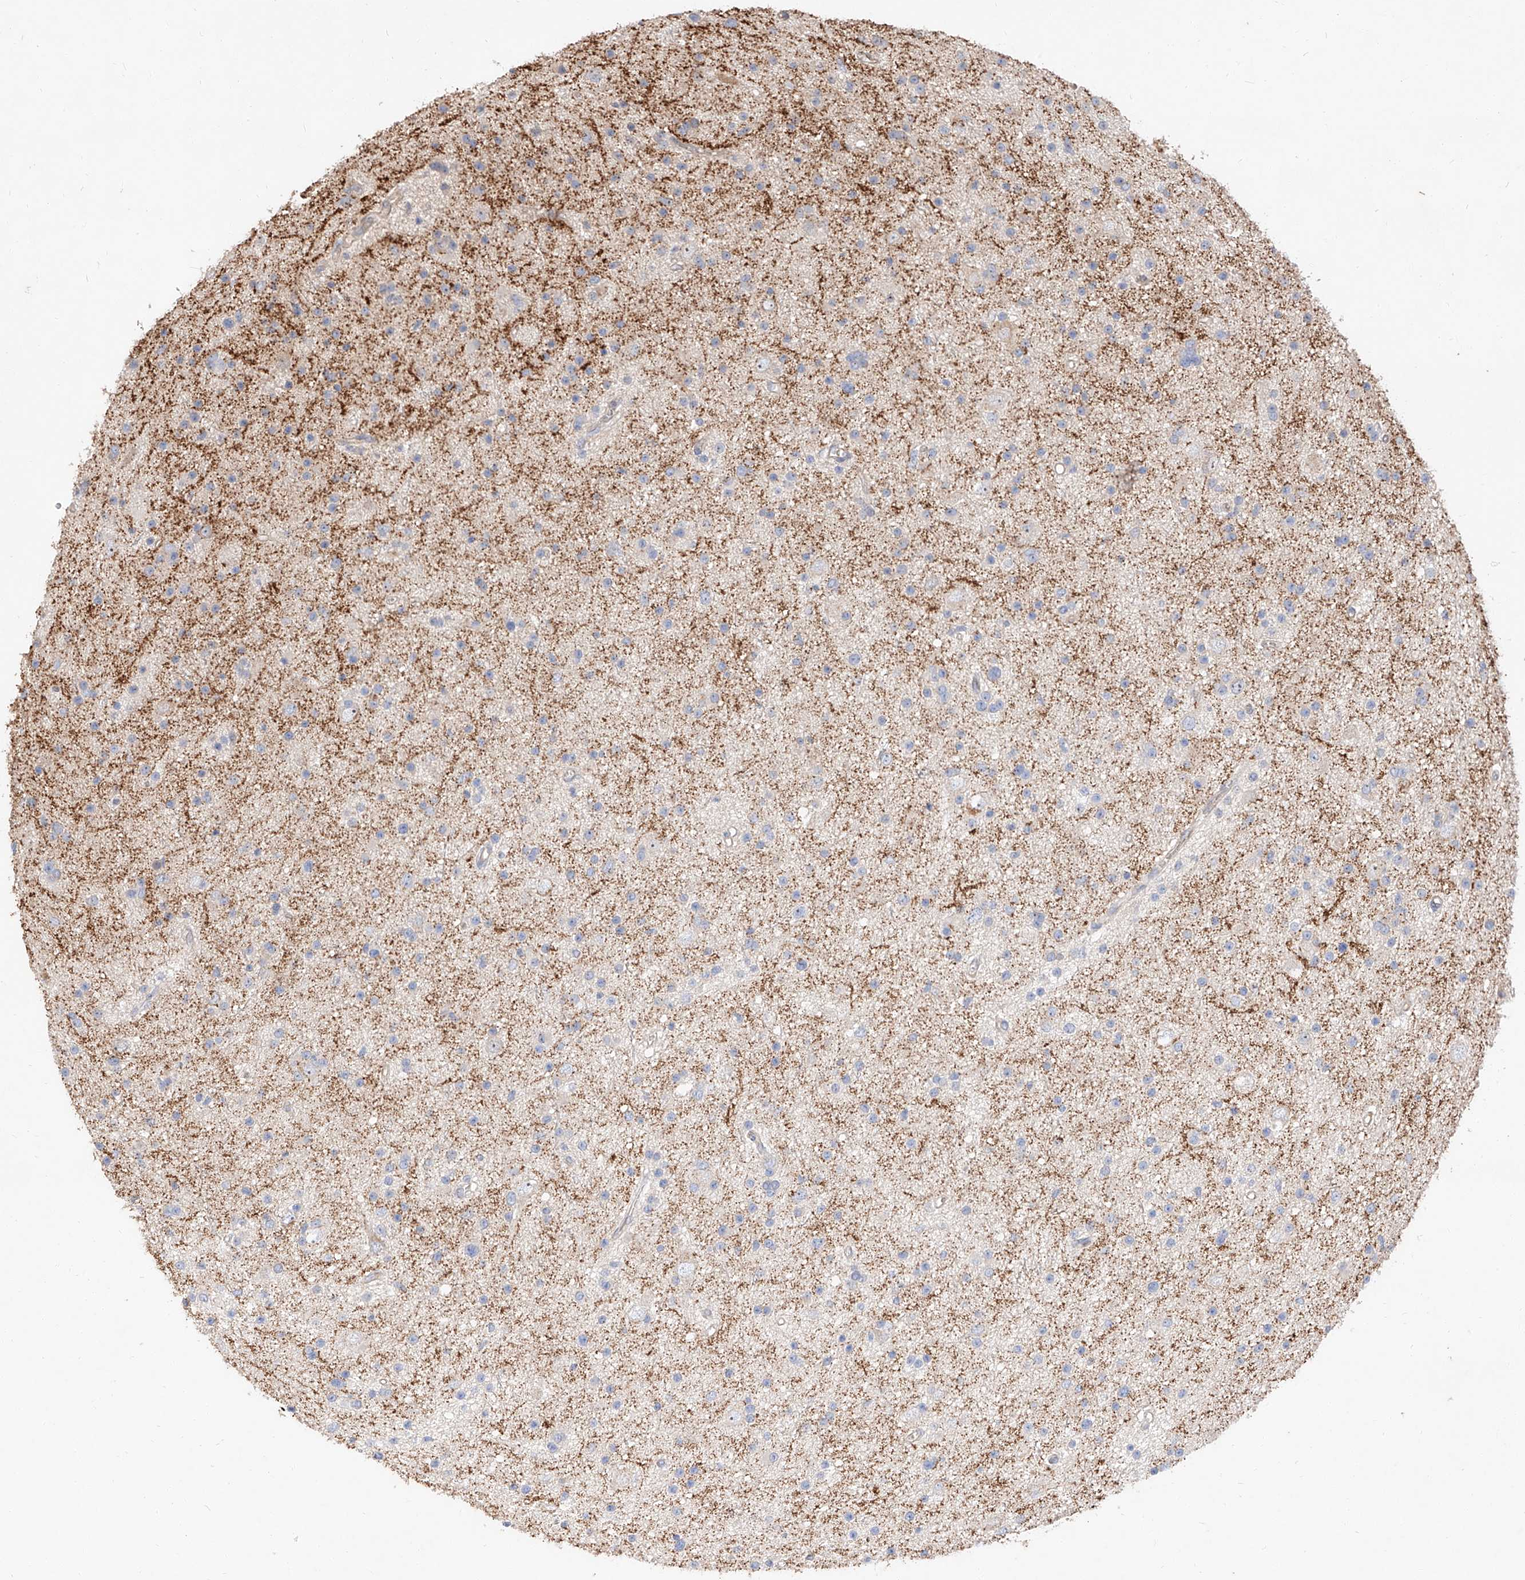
{"staining": {"intensity": "negative", "quantity": "none", "location": "none"}, "tissue": "glioma", "cell_type": "Tumor cells", "image_type": "cancer", "snomed": [{"axis": "morphology", "description": "Glioma, malignant, Low grade"}, {"axis": "topography", "description": "Cerebral cortex"}], "caption": "Immunohistochemistry (IHC) micrograph of neoplastic tissue: glioma stained with DAB (3,3'-diaminobenzidine) demonstrates no significant protein staining in tumor cells. (DAB immunohistochemistry with hematoxylin counter stain).", "gene": "DIRAS3", "patient": {"sex": "female", "age": 39}}